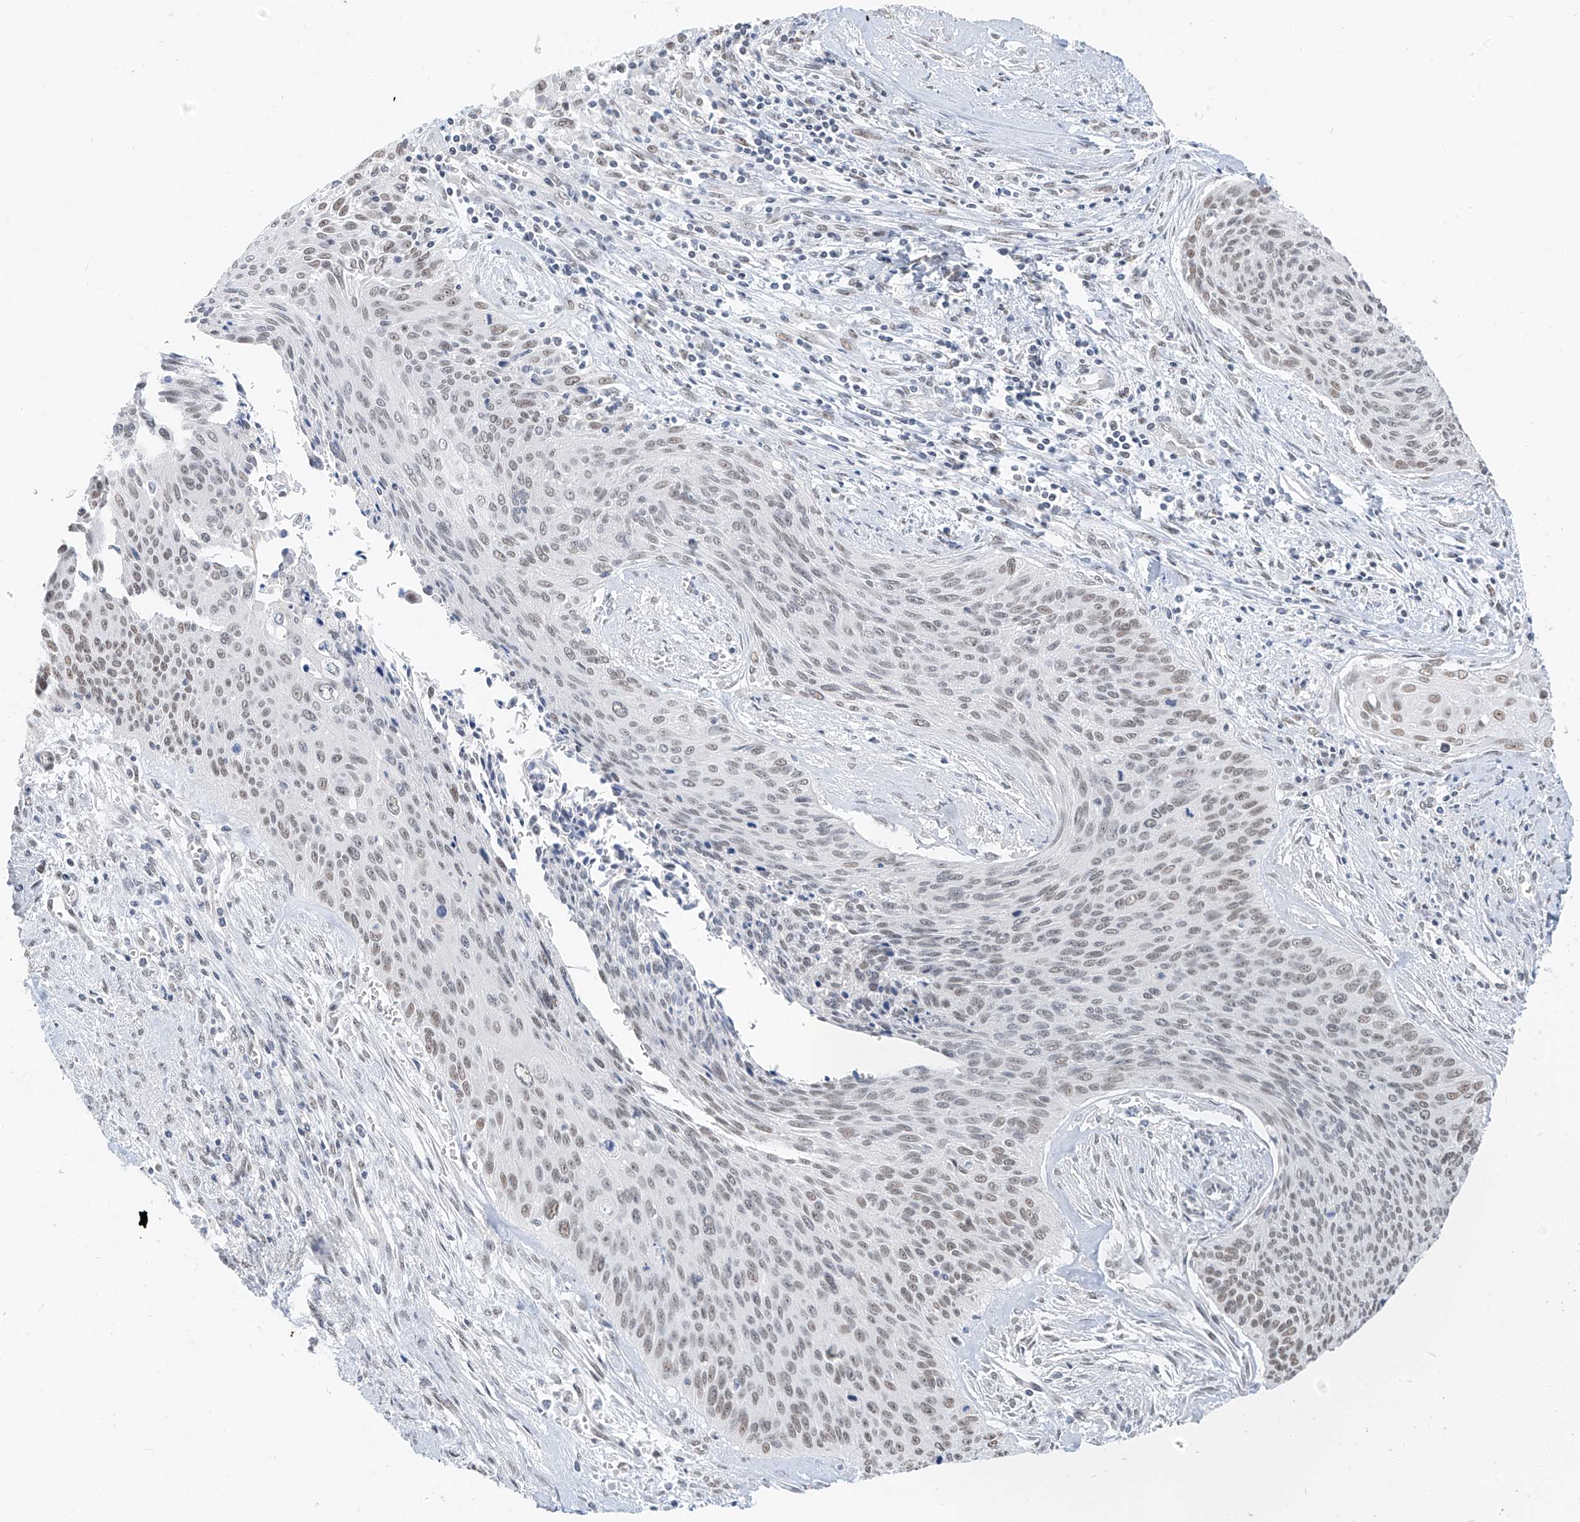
{"staining": {"intensity": "weak", "quantity": "25%-75%", "location": "nuclear"}, "tissue": "cervical cancer", "cell_type": "Tumor cells", "image_type": "cancer", "snomed": [{"axis": "morphology", "description": "Squamous cell carcinoma, NOS"}, {"axis": "topography", "description": "Cervix"}], "caption": "This image reveals immunohistochemistry (IHC) staining of cervical cancer (squamous cell carcinoma), with low weak nuclear staining in about 25%-75% of tumor cells.", "gene": "PGC", "patient": {"sex": "female", "age": 55}}